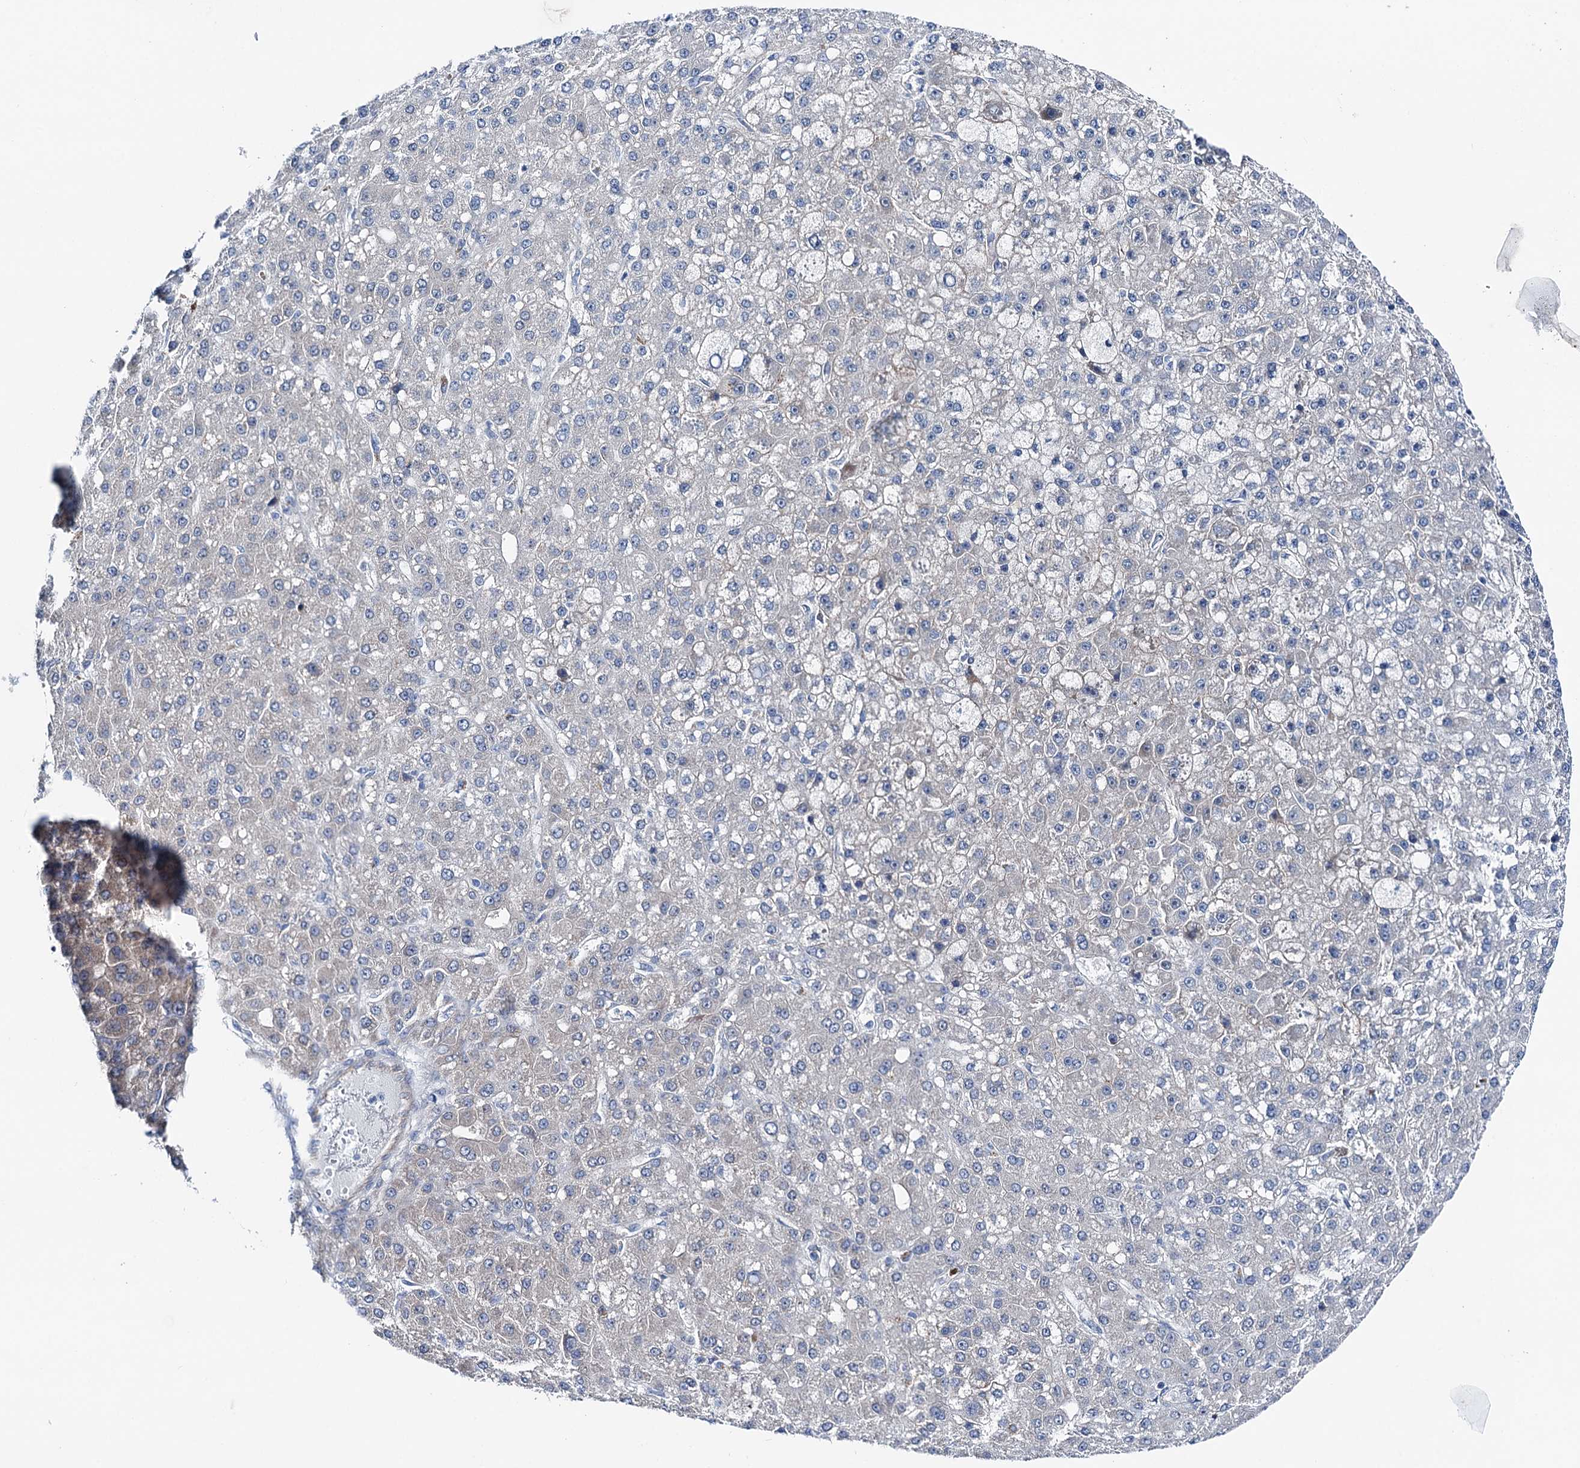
{"staining": {"intensity": "negative", "quantity": "none", "location": "none"}, "tissue": "liver cancer", "cell_type": "Tumor cells", "image_type": "cancer", "snomed": [{"axis": "morphology", "description": "Carcinoma, Hepatocellular, NOS"}, {"axis": "topography", "description": "Liver"}], "caption": "Human hepatocellular carcinoma (liver) stained for a protein using immunohistochemistry (IHC) shows no expression in tumor cells.", "gene": "SHROOM1", "patient": {"sex": "male", "age": 67}}